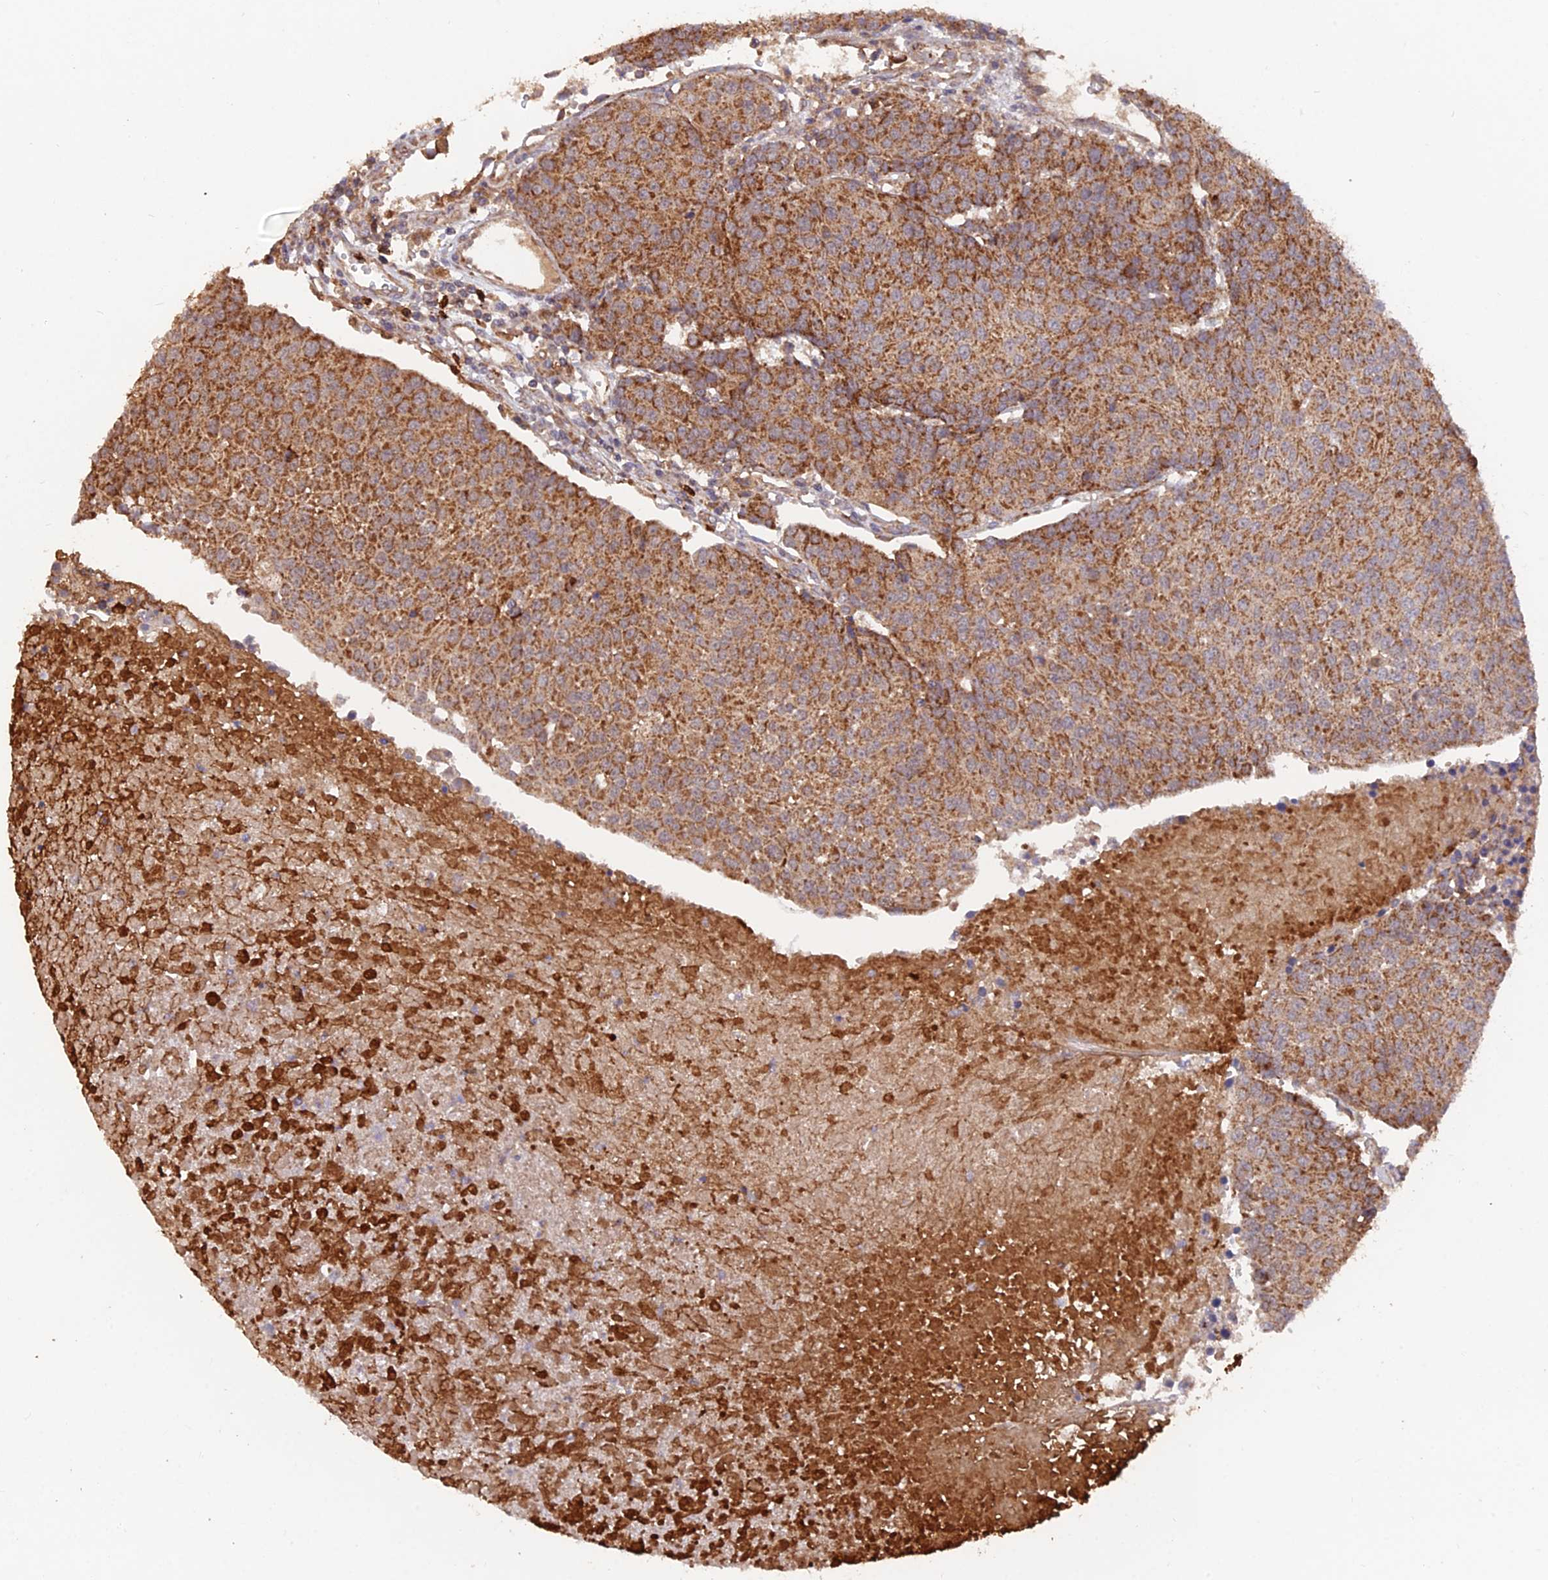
{"staining": {"intensity": "moderate", "quantity": ">75%", "location": "cytoplasmic/membranous"}, "tissue": "urothelial cancer", "cell_type": "Tumor cells", "image_type": "cancer", "snomed": [{"axis": "morphology", "description": "Urothelial carcinoma, High grade"}, {"axis": "topography", "description": "Urinary bladder"}], "caption": "High-power microscopy captured an IHC micrograph of urothelial cancer, revealing moderate cytoplasmic/membranous positivity in about >75% of tumor cells.", "gene": "IFT22", "patient": {"sex": "female", "age": 85}}